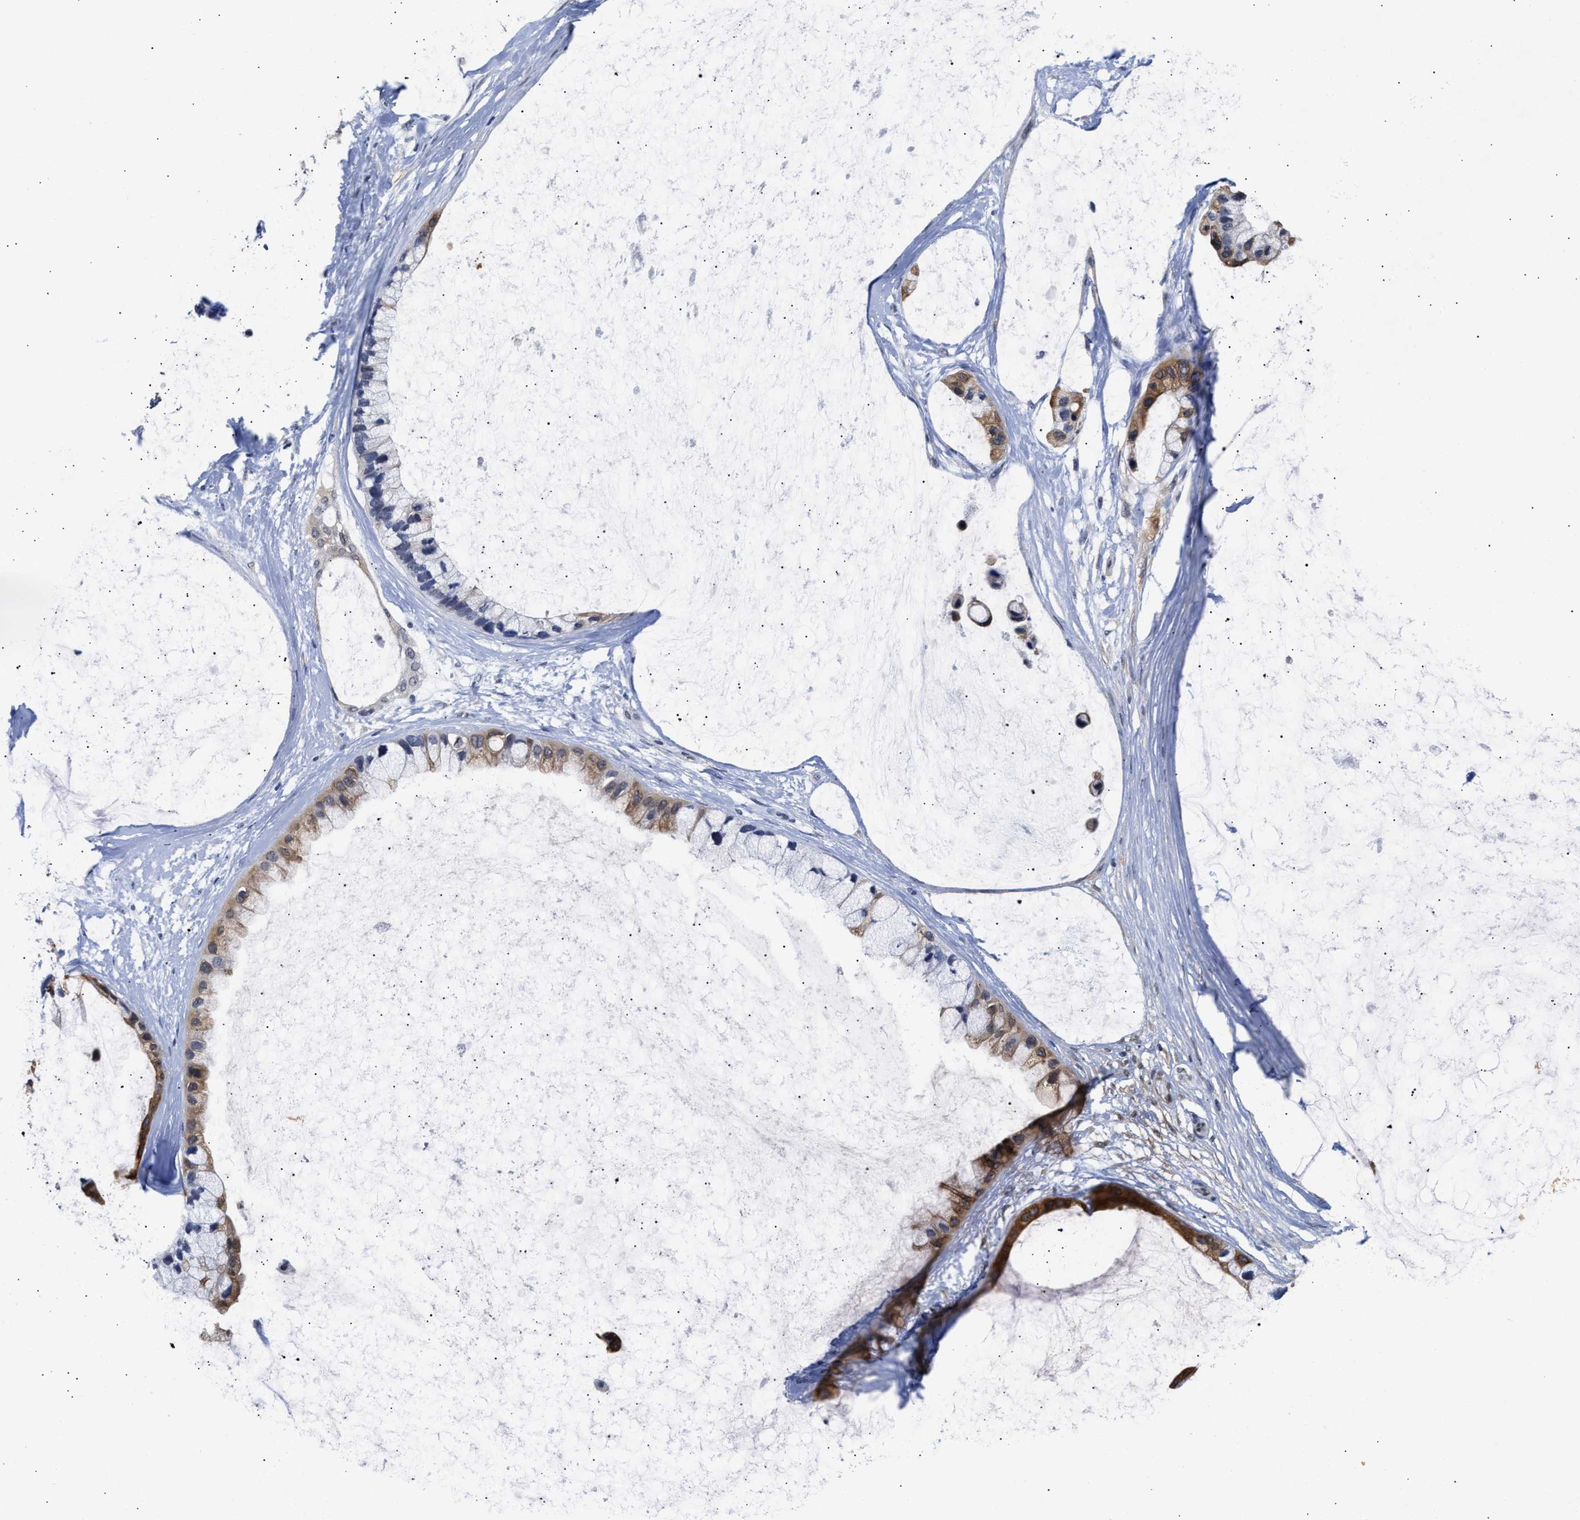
{"staining": {"intensity": "moderate", "quantity": ">75%", "location": "cytoplasmic/membranous"}, "tissue": "ovarian cancer", "cell_type": "Tumor cells", "image_type": "cancer", "snomed": [{"axis": "morphology", "description": "Cystadenocarcinoma, mucinous, NOS"}, {"axis": "topography", "description": "Ovary"}], "caption": "IHC staining of ovarian cancer, which exhibits medium levels of moderate cytoplasmic/membranous positivity in approximately >75% of tumor cells indicating moderate cytoplasmic/membranous protein positivity. The staining was performed using DAB (brown) for protein detection and nuclei were counterstained in hematoxylin (blue).", "gene": "AHNAK2", "patient": {"sex": "female", "age": 39}}